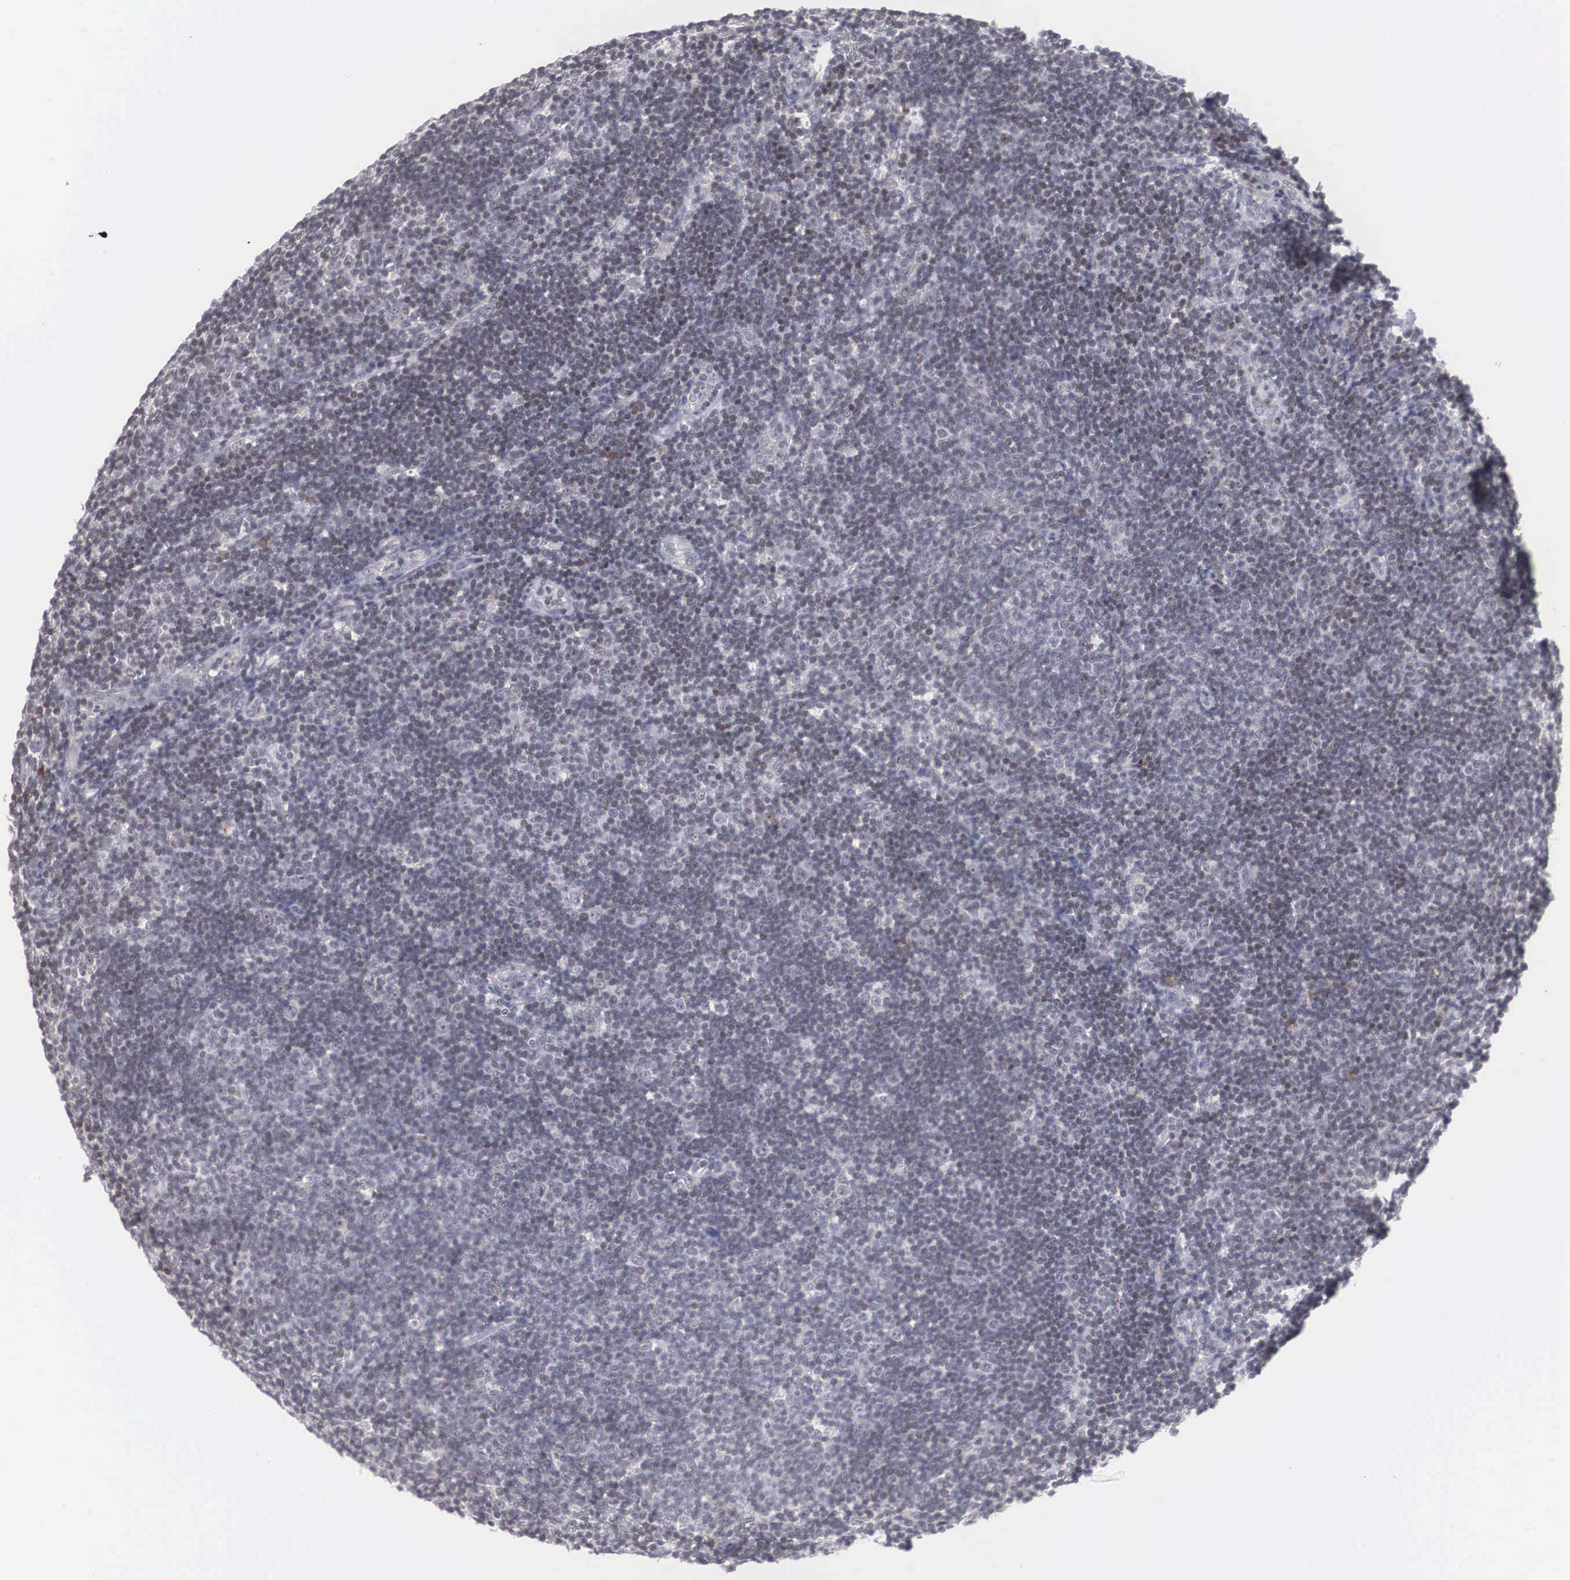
{"staining": {"intensity": "negative", "quantity": "none", "location": "none"}, "tissue": "lymphoma", "cell_type": "Tumor cells", "image_type": "cancer", "snomed": [{"axis": "morphology", "description": "Malignant lymphoma, non-Hodgkin's type, Low grade"}, {"axis": "topography", "description": "Lymph node"}], "caption": "Immunohistochemistry image of human malignant lymphoma, non-Hodgkin's type (low-grade) stained for a protein (brown), which reveals no expression in tumor cells.", "gene": "WDR89", "patient": {"sex": "male", "age": 49}}